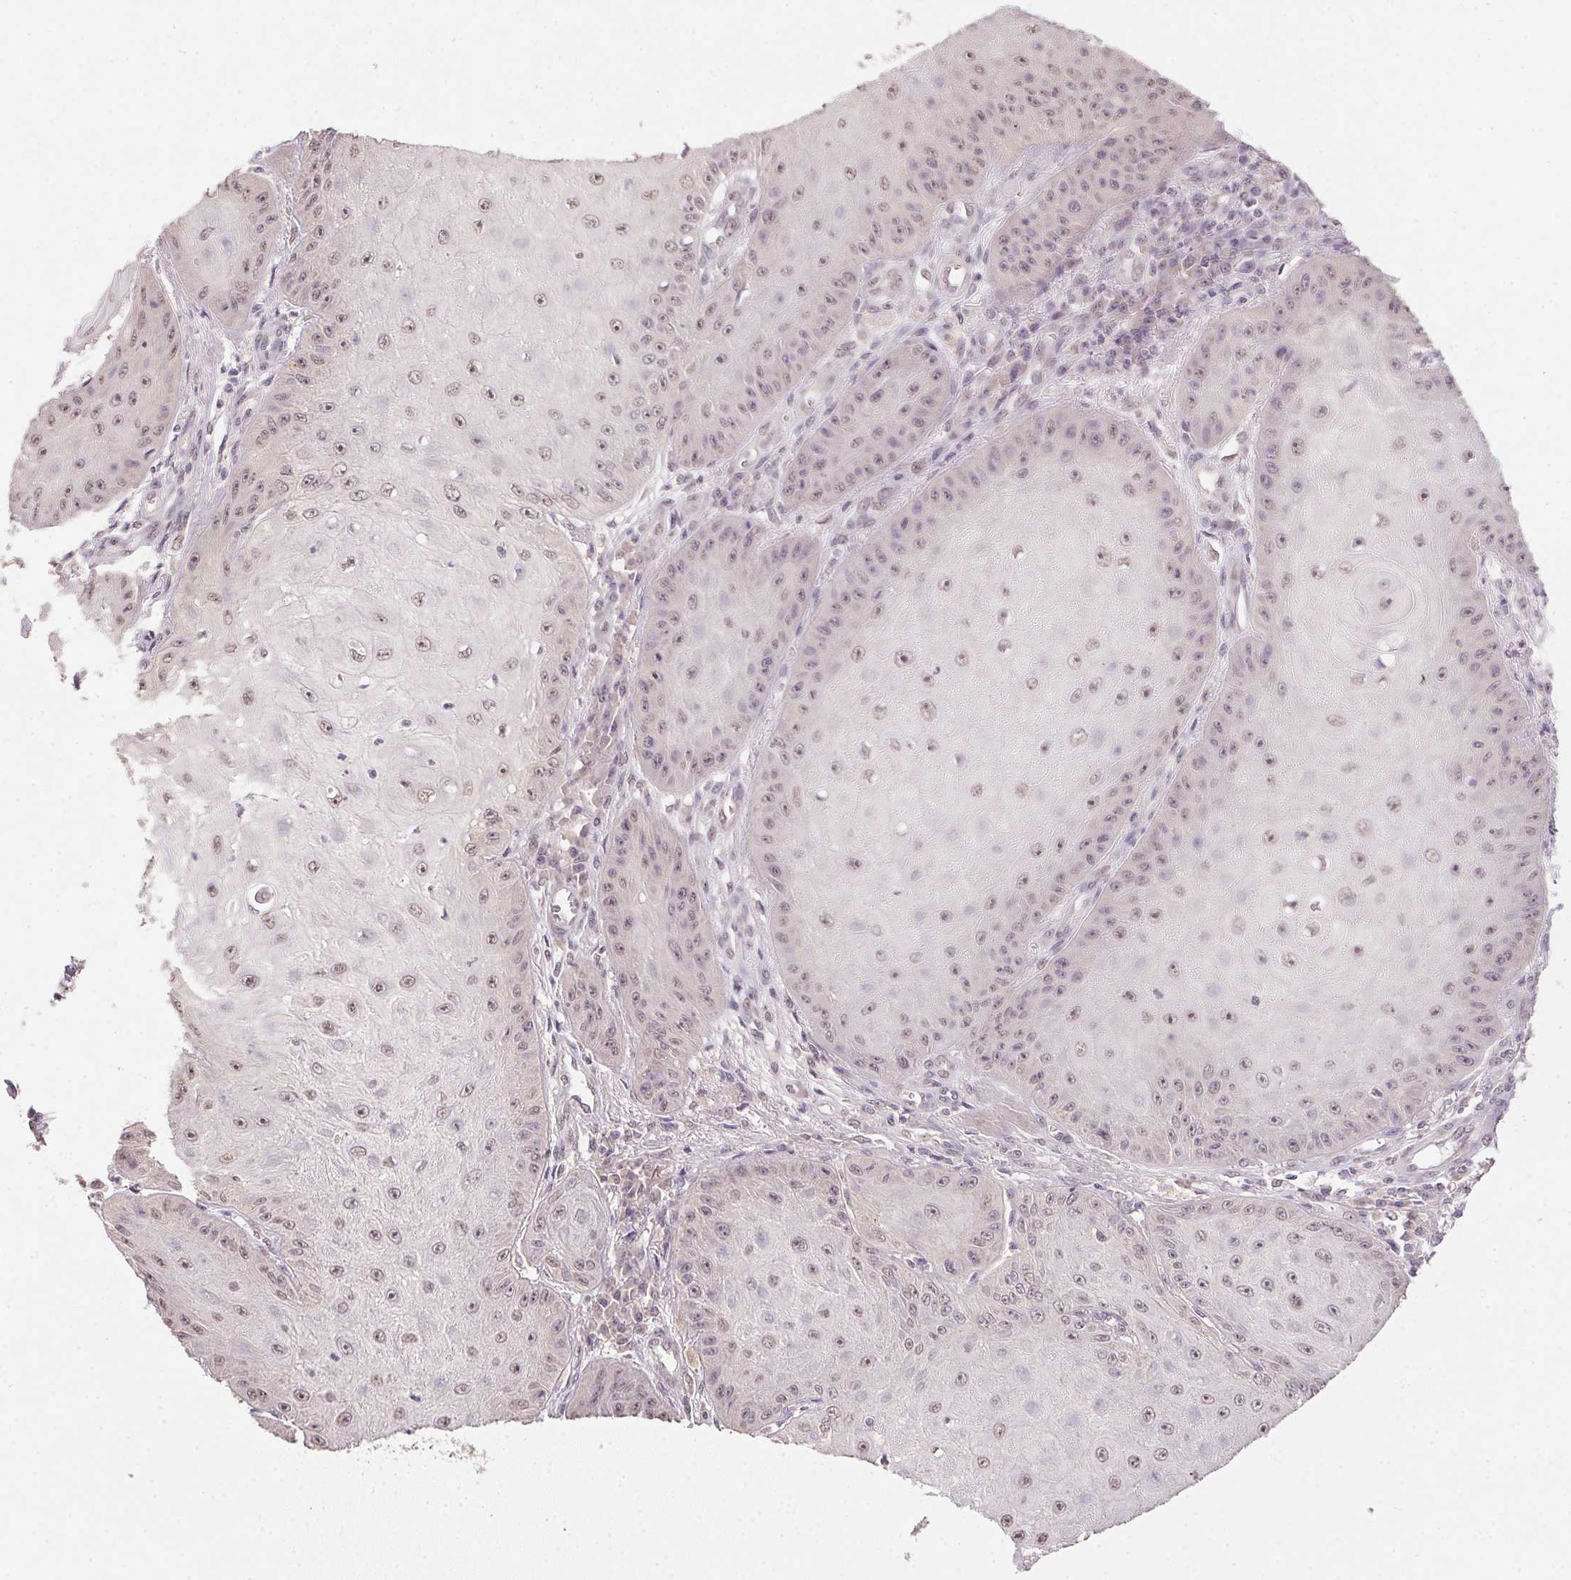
{"staining": {"intensity": "weak", "quantity": "25%-75%", "location": "nuclear"}, "tissue": "skin cancer", "cell_type": "Tumor cells", "image_type": "cancer", "snomed": [{"axis": "morphology", "description": "Squamous cell carcinoma, NOS"}, {"axis": "topography", "description": "Skin"}], "caption": "A low amount of weak nuclear expression is appreciated in about 25%-75% of tumor cells in skin cancer tissue.", "gene": "PPP4R4", "patient": {"sex": "male", "age": 70}}